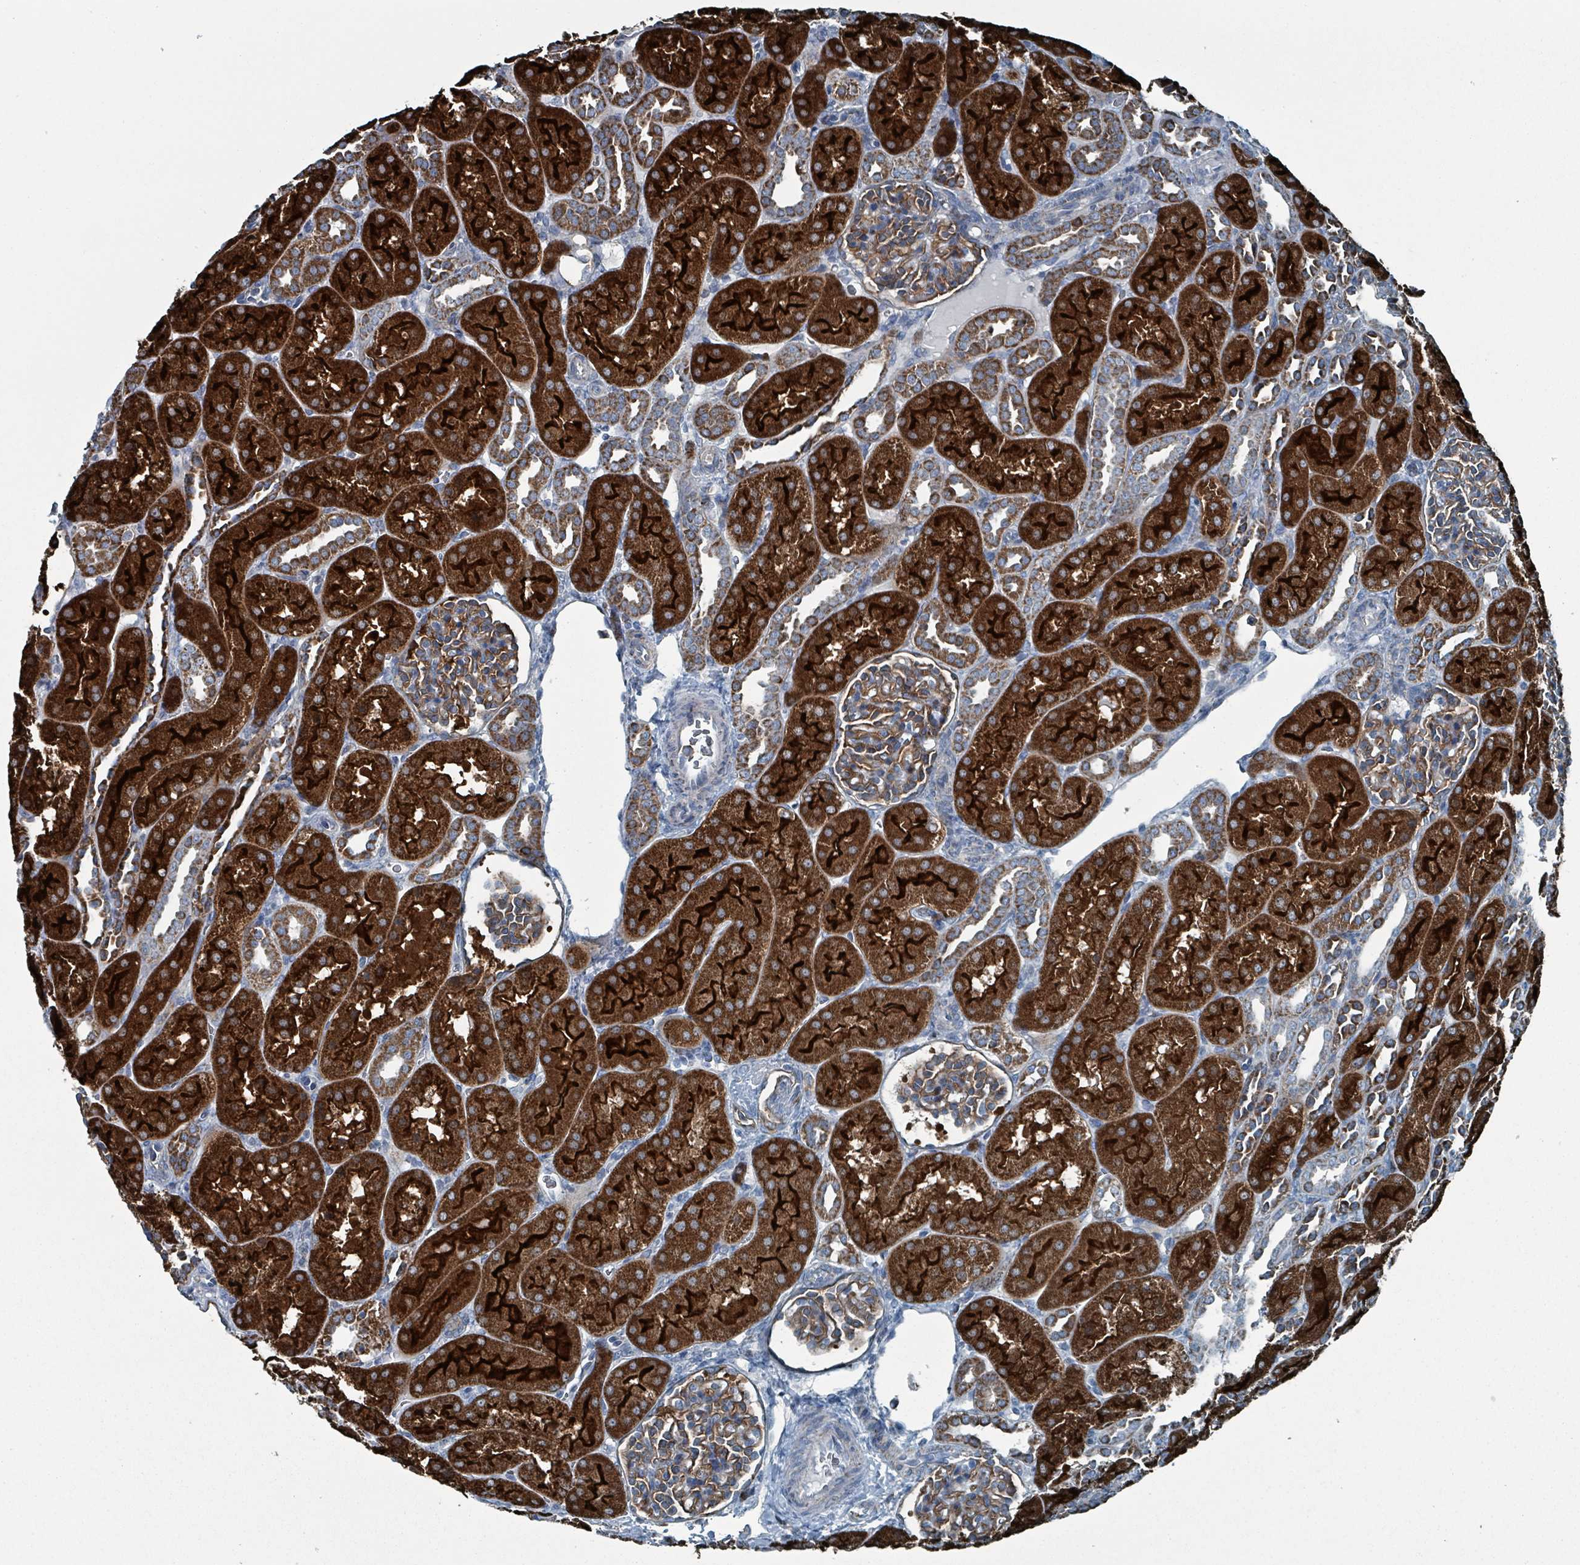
{"staining": {"intensity": "moderate", "quantity": ">75%", "location": "cytoplasmic/membranous"}, "tissue": "kidney", "cell_type": "Cells in glomeruli", "image_type": "normal", "snomed": [{"axis": "morphology", "description": "Normal tissue, NOS"}, {"axis": "topography", "description": "Kidney"}], "caption": "A histopathology image of kidney stained for a protein shows moderate cytoplasmic/membranous brown staining in cells in glomeruli. (DAB (3,3'-diaminobenzidine) IHC, brown staining for protein, blue staining for nuclei).", "gene": "ABHD18", "patient": {"sex": "male", "age": 1}}